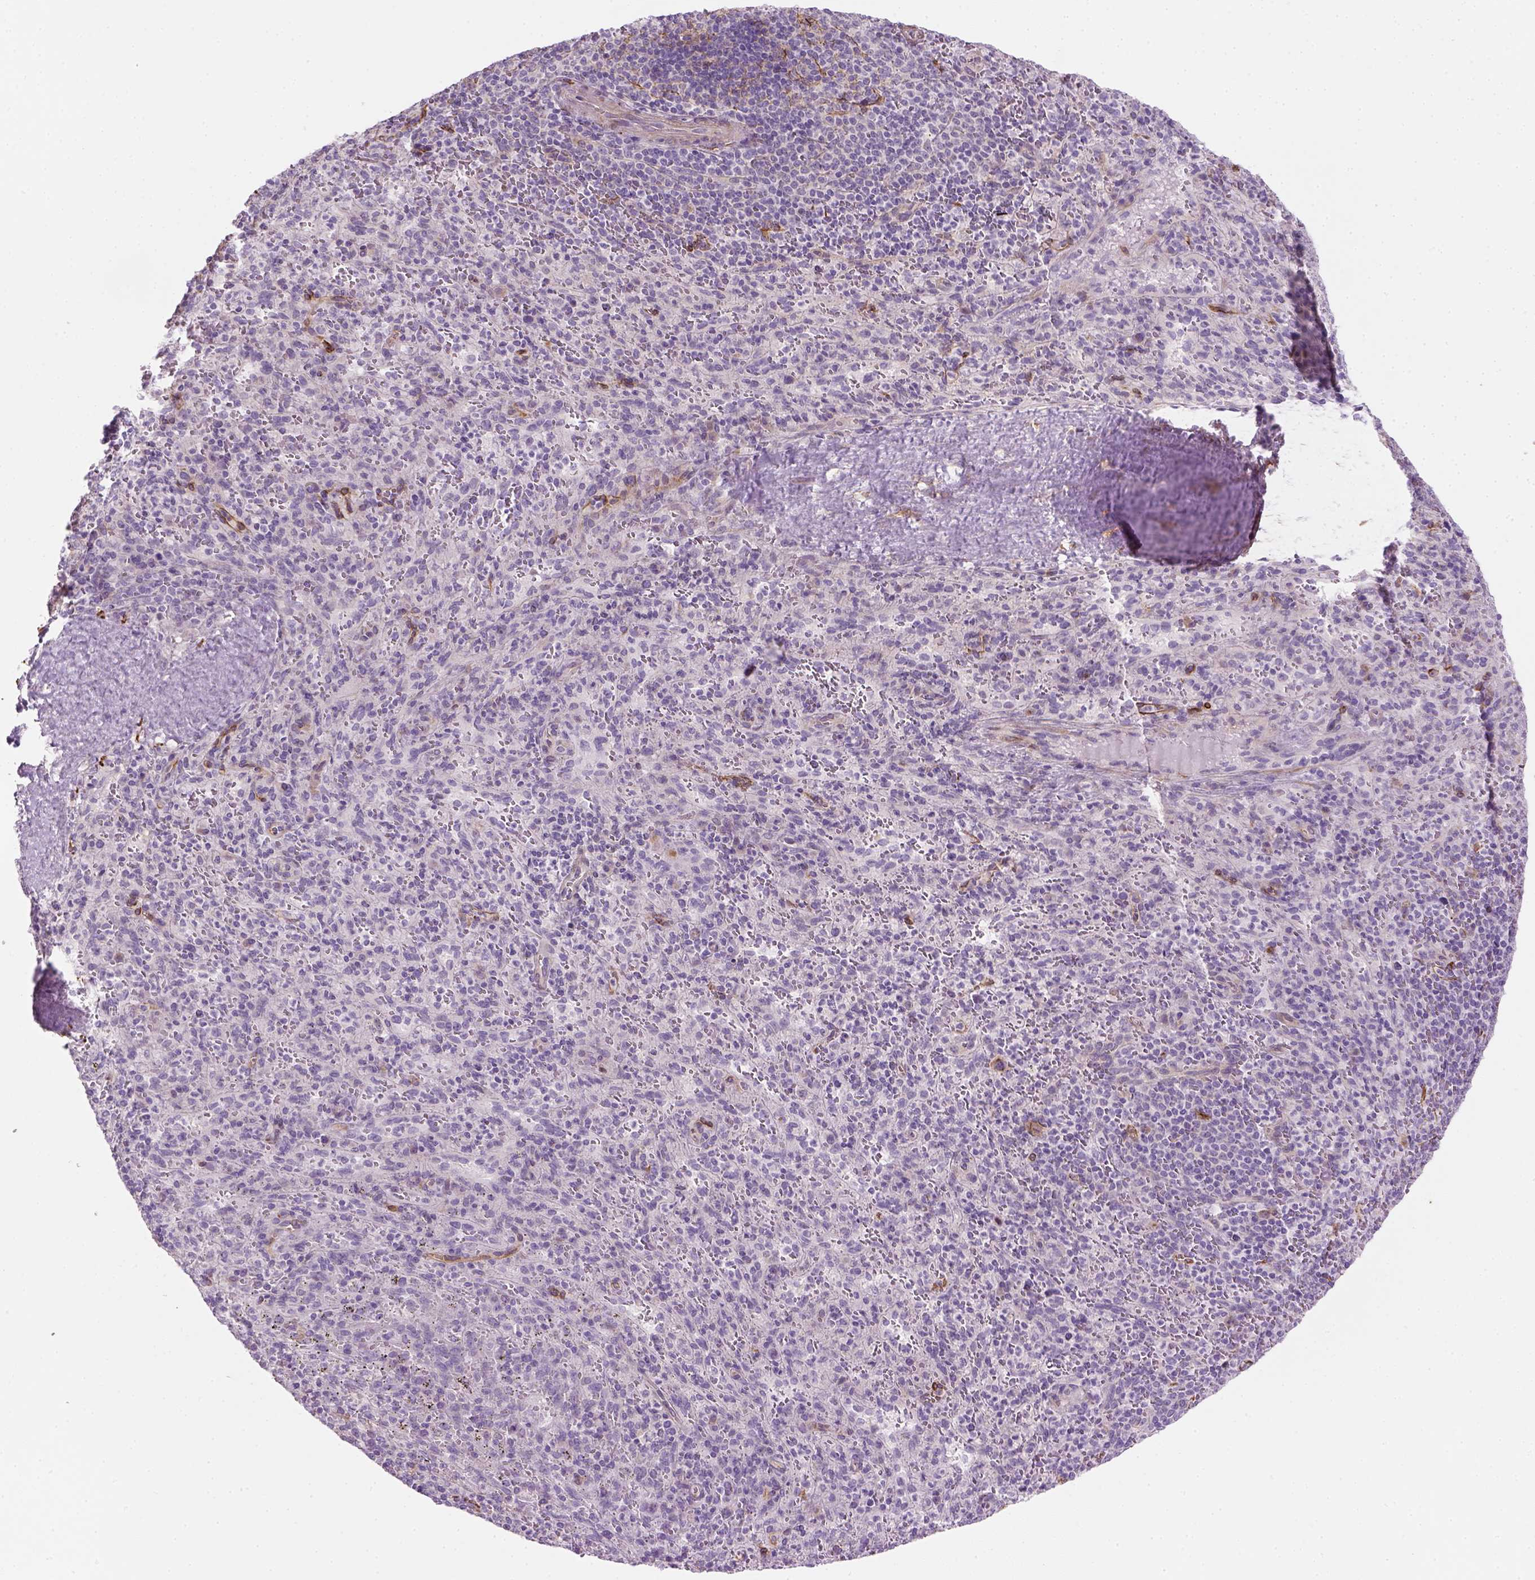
{"staining": {"intensity": "negative", "quantity": "none", "location": "none"}, "tissue": "spleen", "cell_type": "Cells in red pulp", "image_type": "normal", "snomed": [{"axis": "morphology", "description": "Normal tissue, NOS"}, {"axis": "topography", "description": "Spleen"}], "caption": "DAB immunohistochemical staining of unremarkable spleen demonstrates no significant expression in cells in red pulp.", "gene": "CACNB1", "patient": {"sex": "male", "age": 57}}